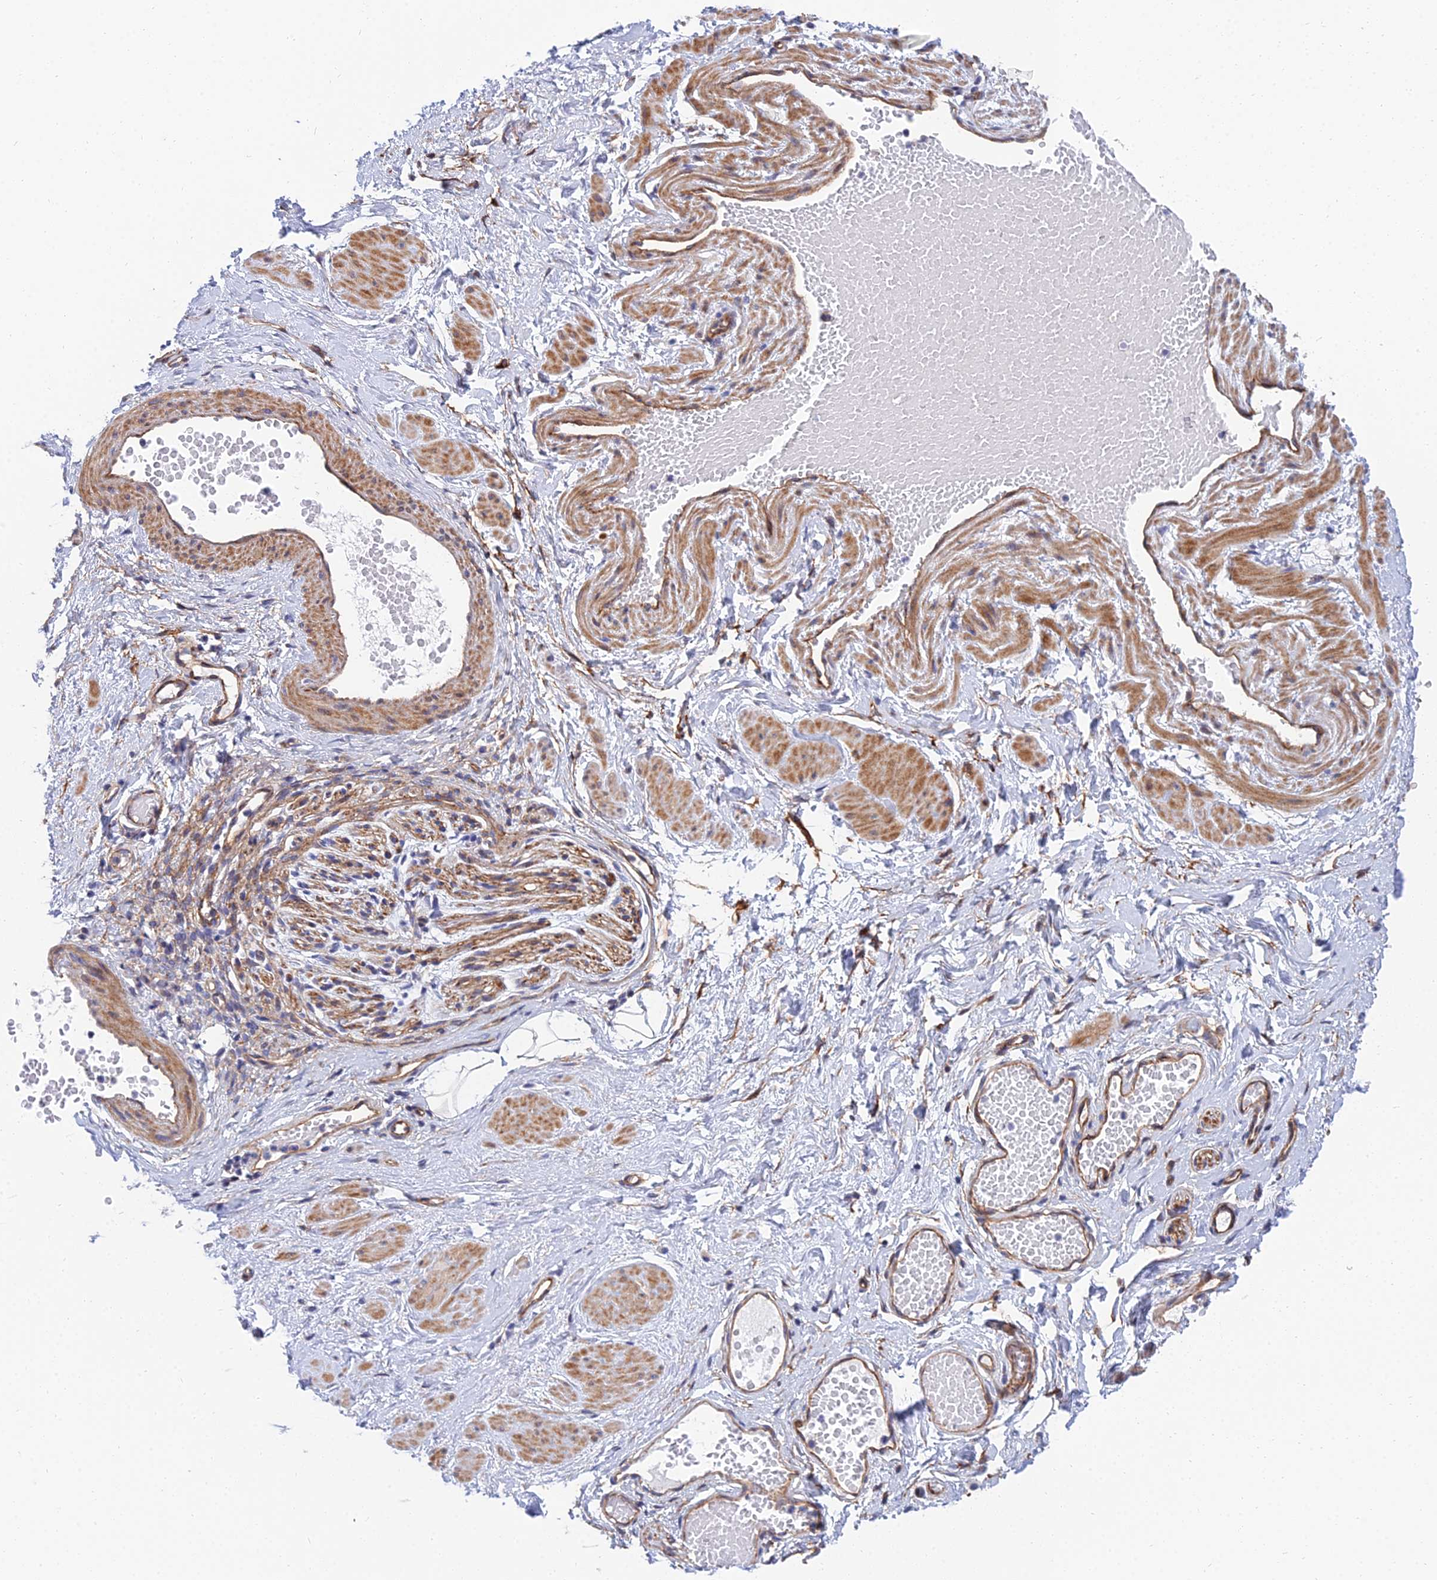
{"staining": {"intensity": "negative", "quantity": "none", "location": "none"}, "tissue": "adipose tissue", "cell_type": "Adipocytes", "image_type": "normal", "snomed": [{"axis": "morphology", "description": "Normal tissue, NOS"}, {"axis": "topography", "description": "Soft tissue"}, {"axis": "topography", "description": "Vascular tissue"}], "caption": "High power microscopy micrograph of an immunohistochemistry image of unremarkable adipose tissue, revealing no significant expression in adipocytes.", "gene": "TRIM43B", "patient": {"sex": "female", "age": 35}}